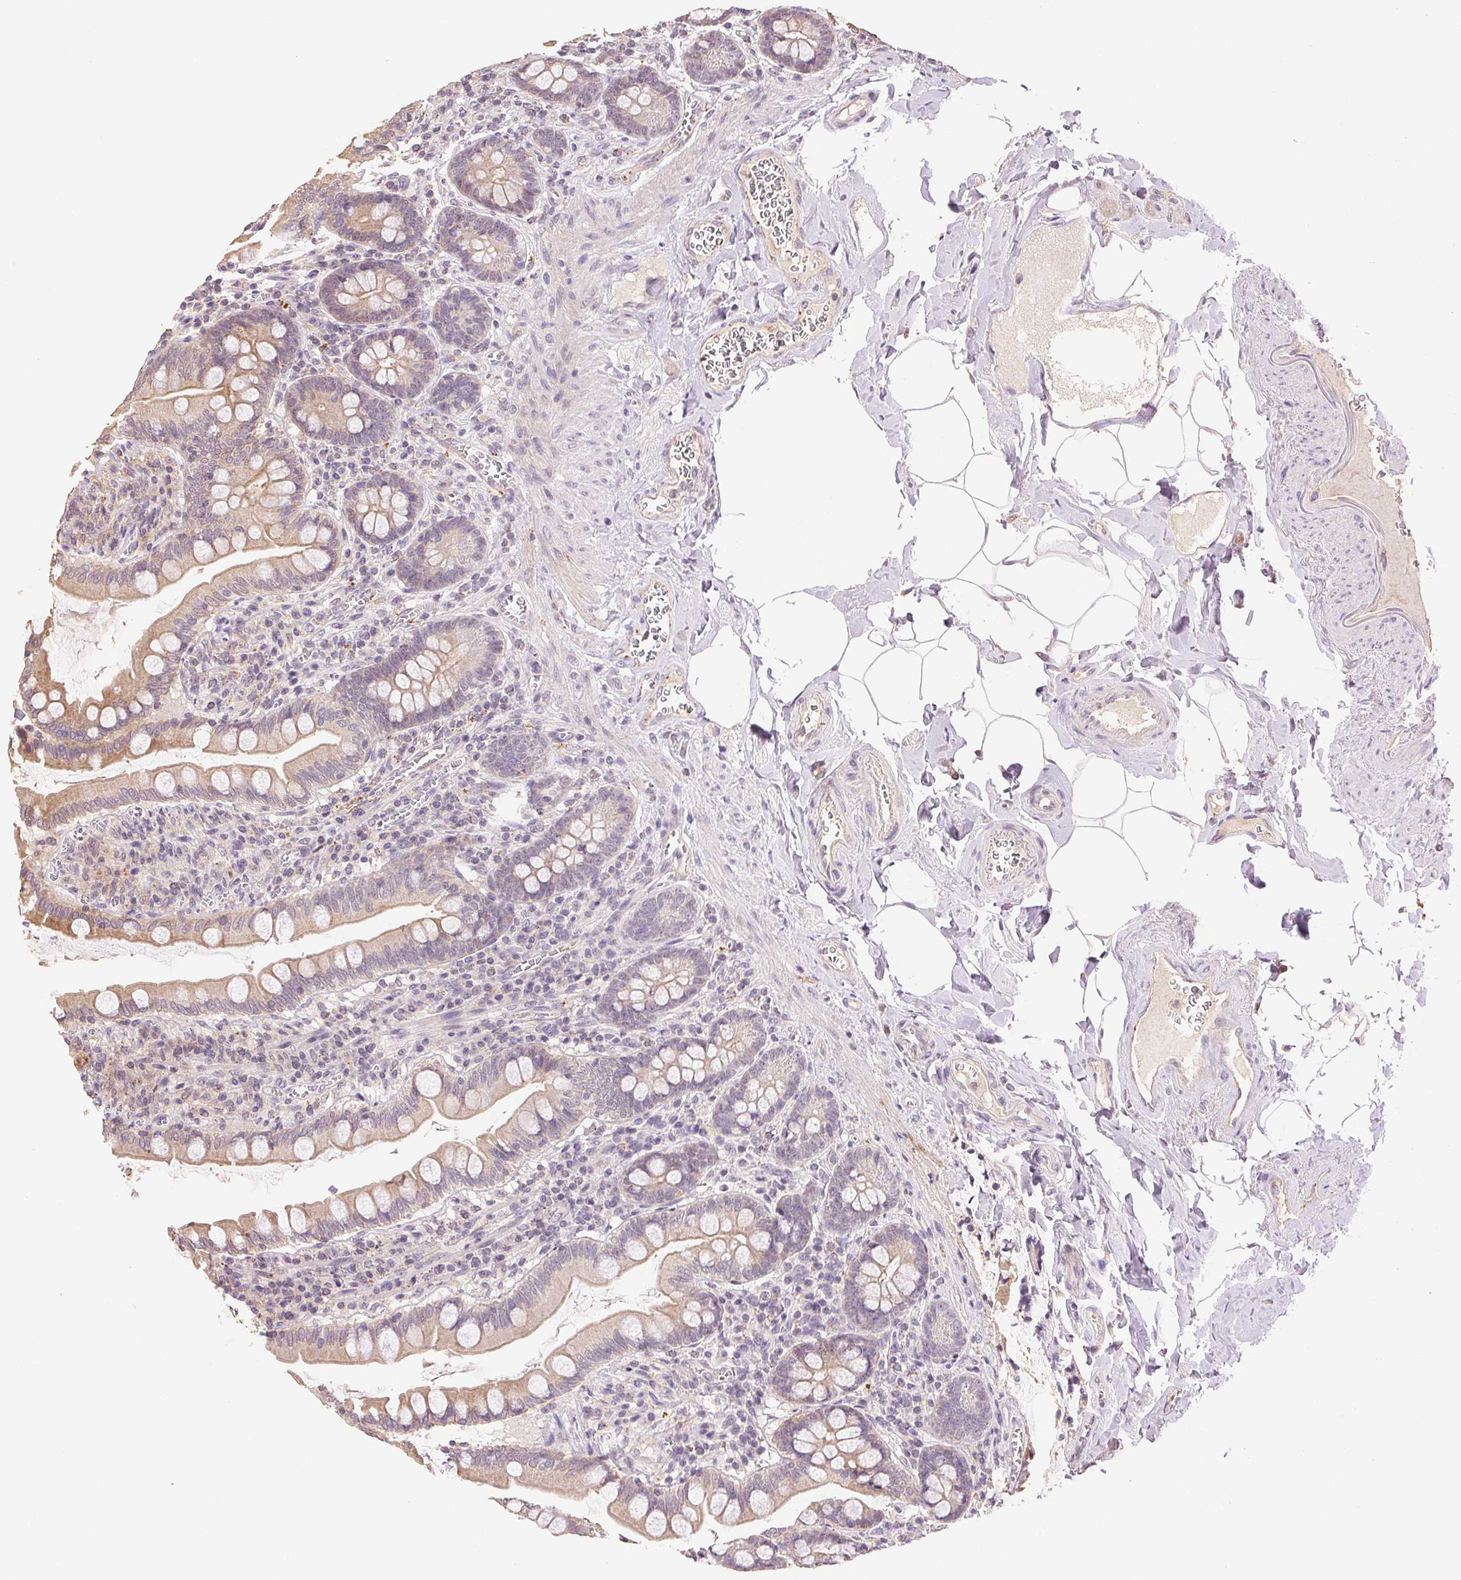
{"staining": {"intensity": "moderate", "quantity": "25%-75%", "location": "cytoplasmic/membranous"}, "tissue": "small intestine", "cell_type": "Glandular cells", "image_type": "normal", "snomed": [{"axis": "morphology", "description": "Normal tissue, NOS"}, {"axis": "topography", "description": "Small intestine"}], "caption": "A high-resolution histopathology image shows IHC staining of normal small intestine, which exhibits moderate cytoplasmic/membranous positivity in about 25%-75% of glandular cells.", "gene": "TMEM253", "patient": {"sex": "female", "age": 56}}